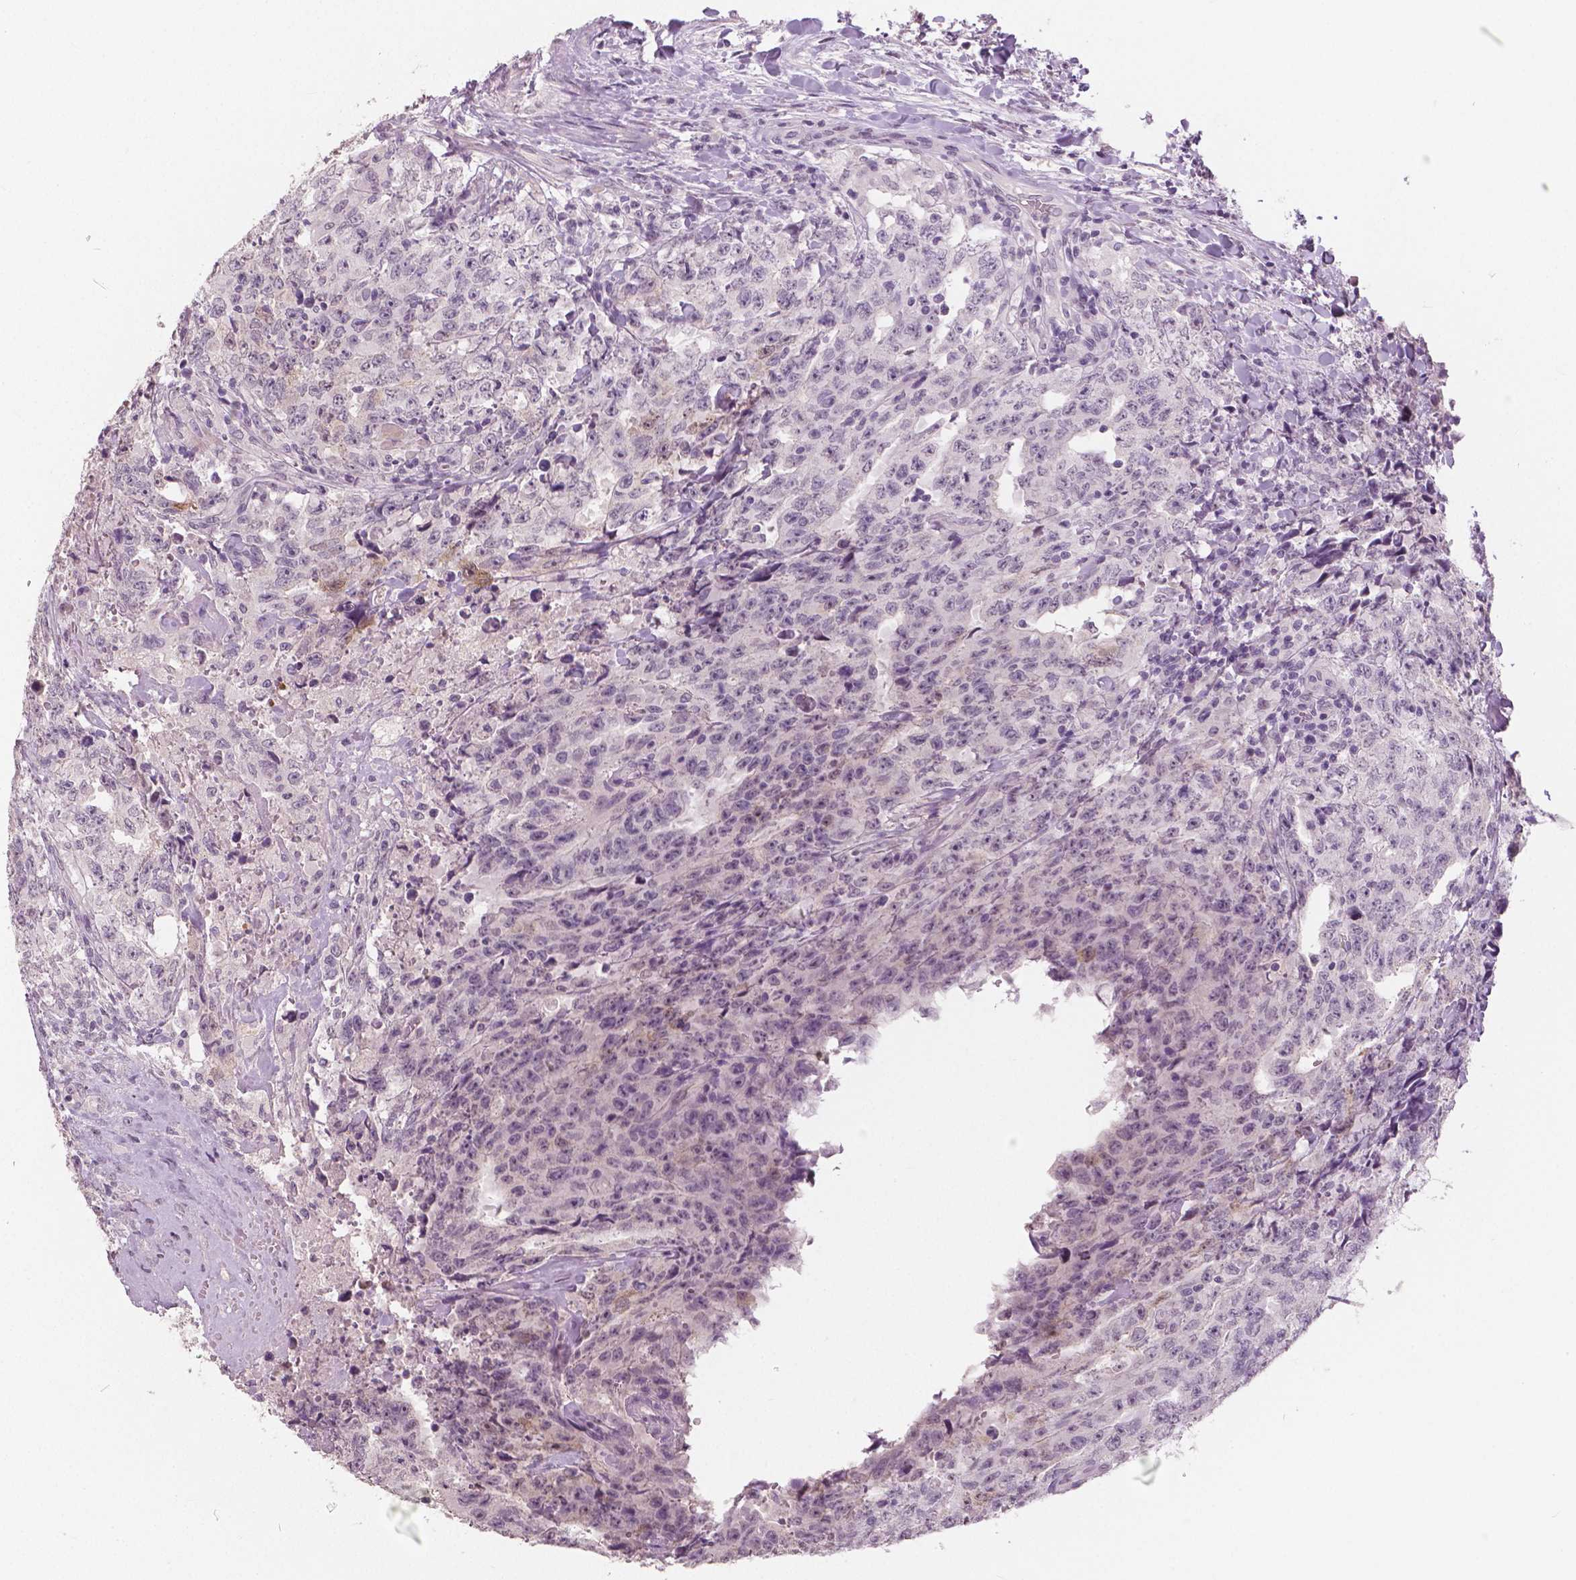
{"staining": {"intensity": "negative", "quantity": "none", "location": "none"}, "tissue": "testis cancer", "cell_type": "Tumor cells", "image_type": "cancer", "snomed": [{"axis": "morphology", "description": "Carcinoma, Embryonal, NOS"}, {"axis": "topography", "description": "Testis"}], "caption": "High magnification brightfield microscopy of embryonal carcinoma (testis) stained with DAB (brown) and counterstained with hematoxylin (blue): tumor cells show no significant staining.", "gene": "NECAB1", "patient": {"sex": "male", "age": 24}}